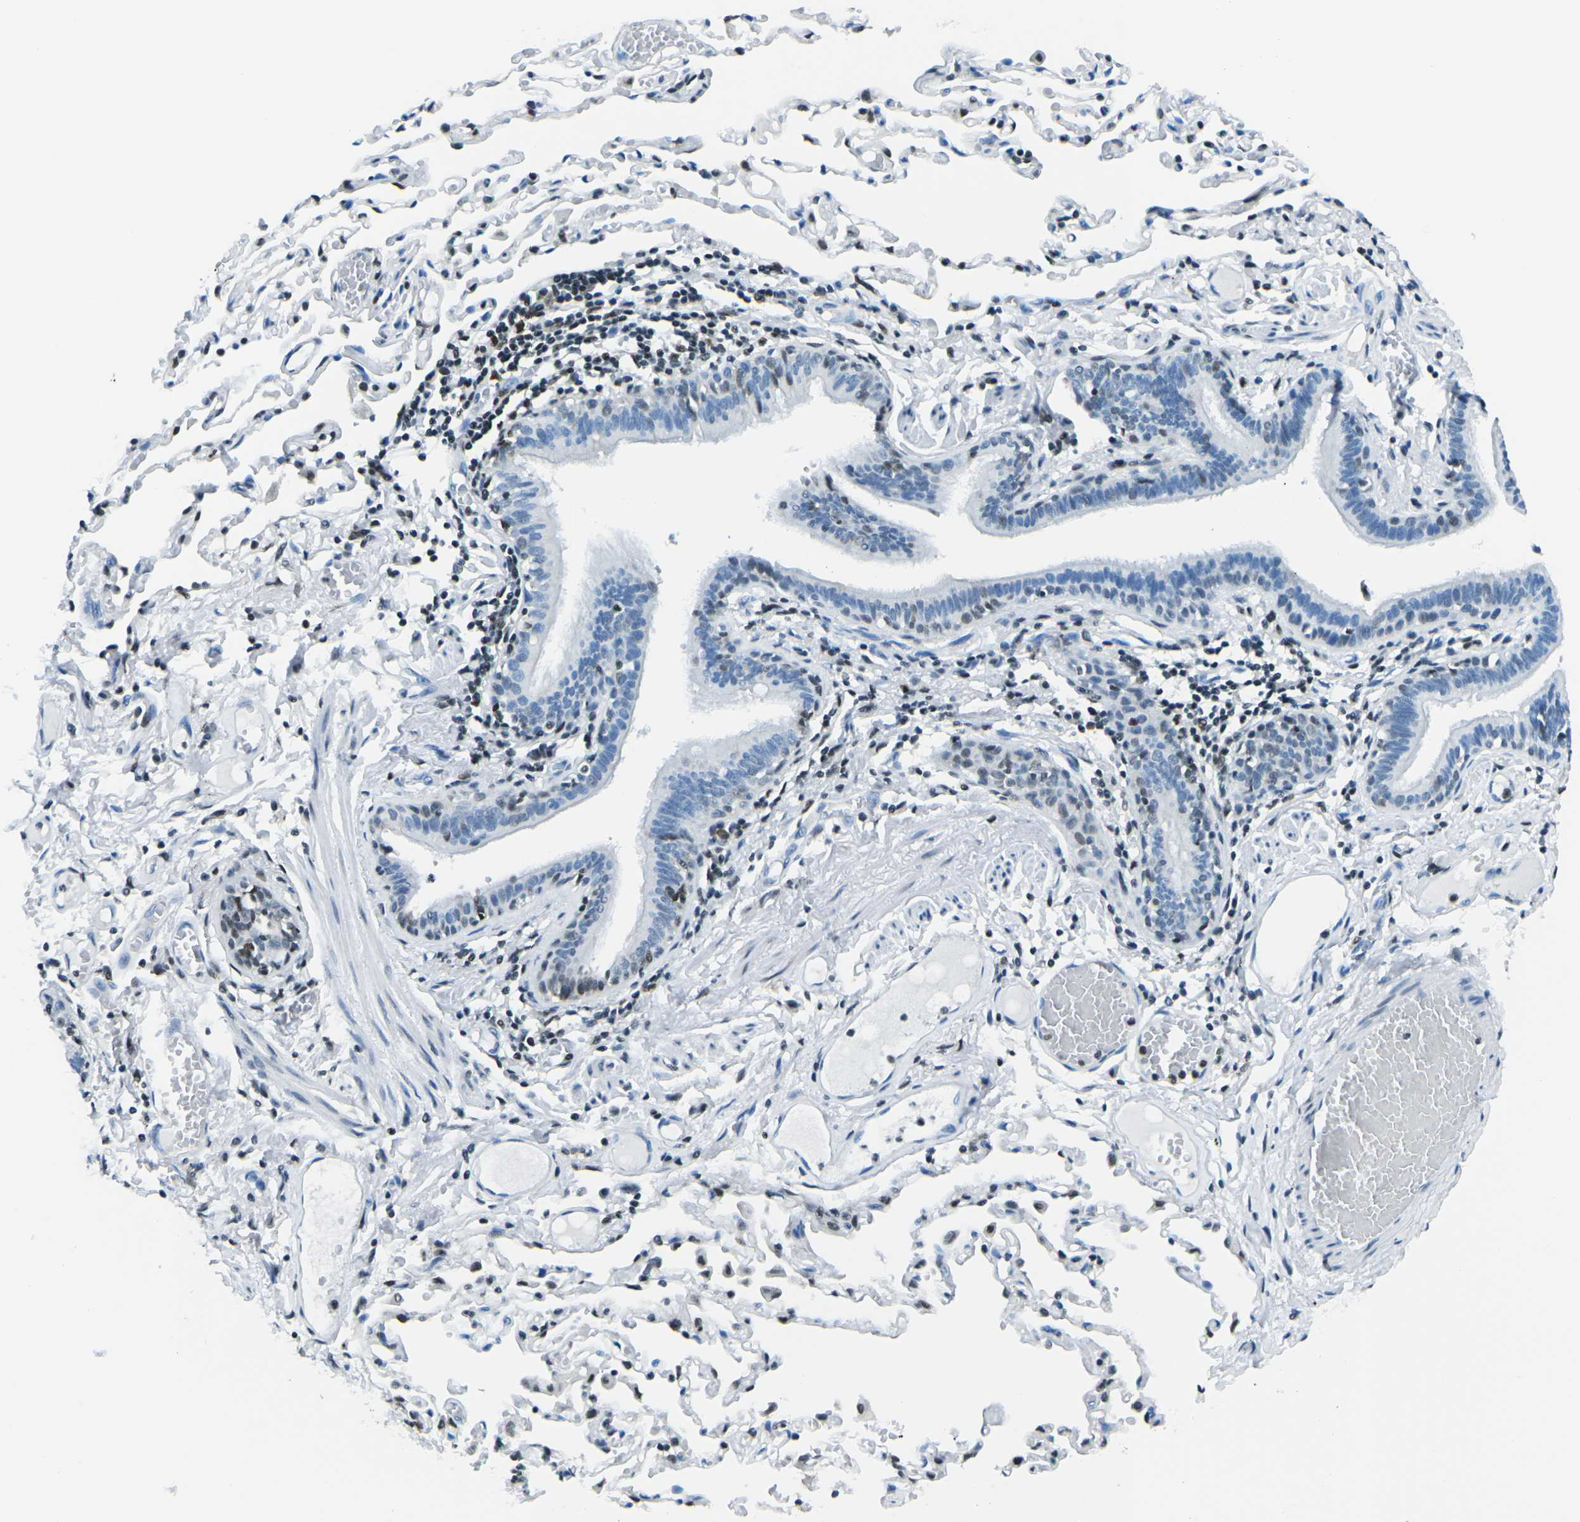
{"staining": {"intensity": "negative", "quantity": "none", "location": "none"}, "tissue": "bronchus", "cell_type": "Respiratory epithelial cells", "image_type": "normal", "snomed": [{"axis": "morphology", "description": "Normal tissue, NOS"}, {"axis": "topography", "description": "Bronchus"}], "caption": "Respiratory epithelial cells show no significant expression in normal bronchus. (Stains: DAB (3,3'-diaminobenzidine) IHC with hematoxylin counter stain, Microscopy: brightfield microscopy at high magnification).", "gene": "CELF2", "patient": {"sex": "female", "age": 54}}